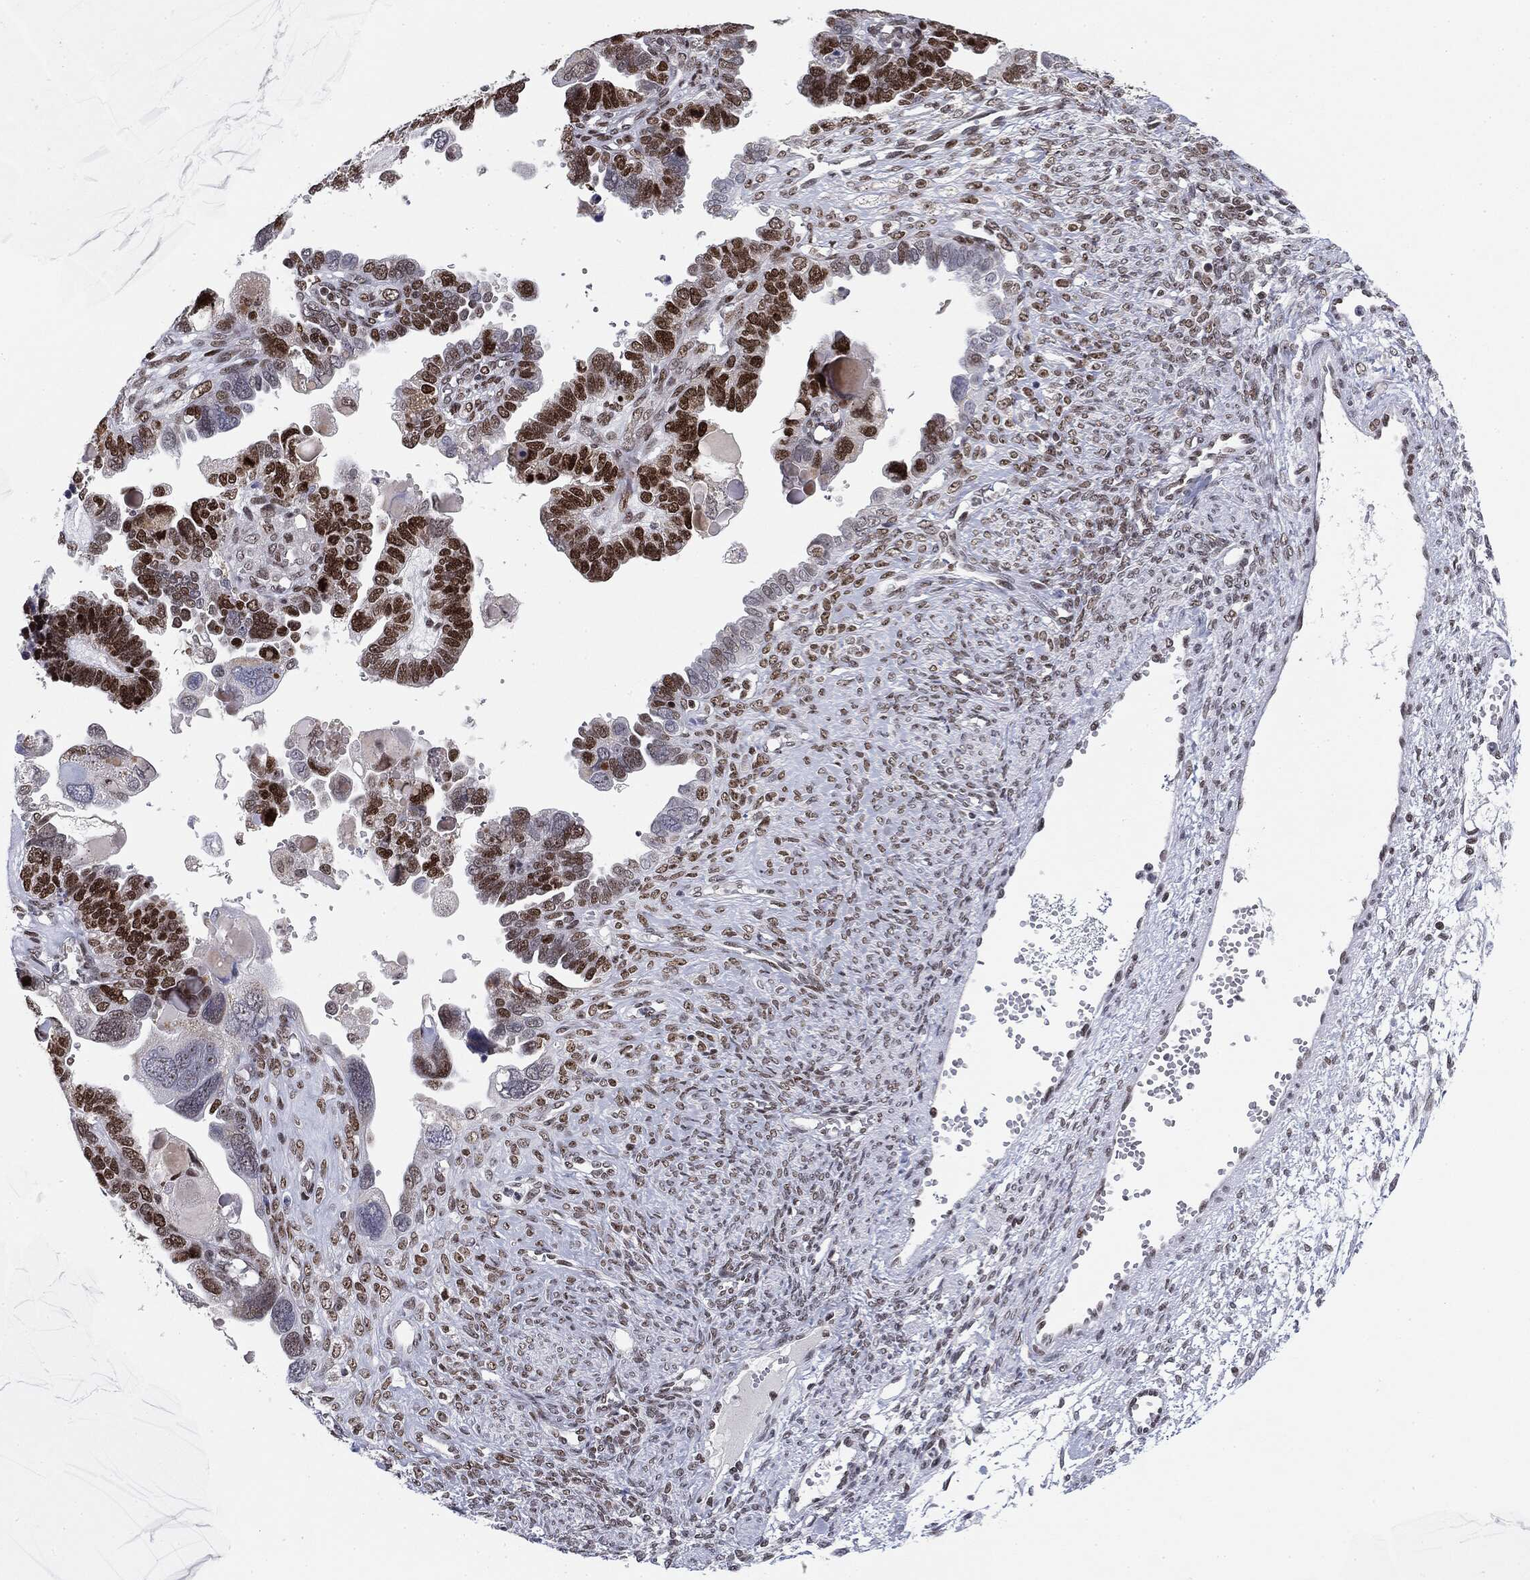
{"staining": {"intensity": "strong", "quantity": ">75%", "location": "nuclear"}, "tissue": "ovarian cancer", "cell_type": "Tumor cells", "image_type": "cancer", "snomed": [{"axis": "morphology", "description": "Cystadenocarcinoma, serous, NOS"}, {"axis": "topography", "description": "Ovary"}], "caption": "A photomicrograph of serous cystadenocarcinoma (ovarian) stained for a protein displays strong nuclear brown staining in tumor cells.", "gene": "MDC1", "patient": {"sex": "female", "age": 51}}